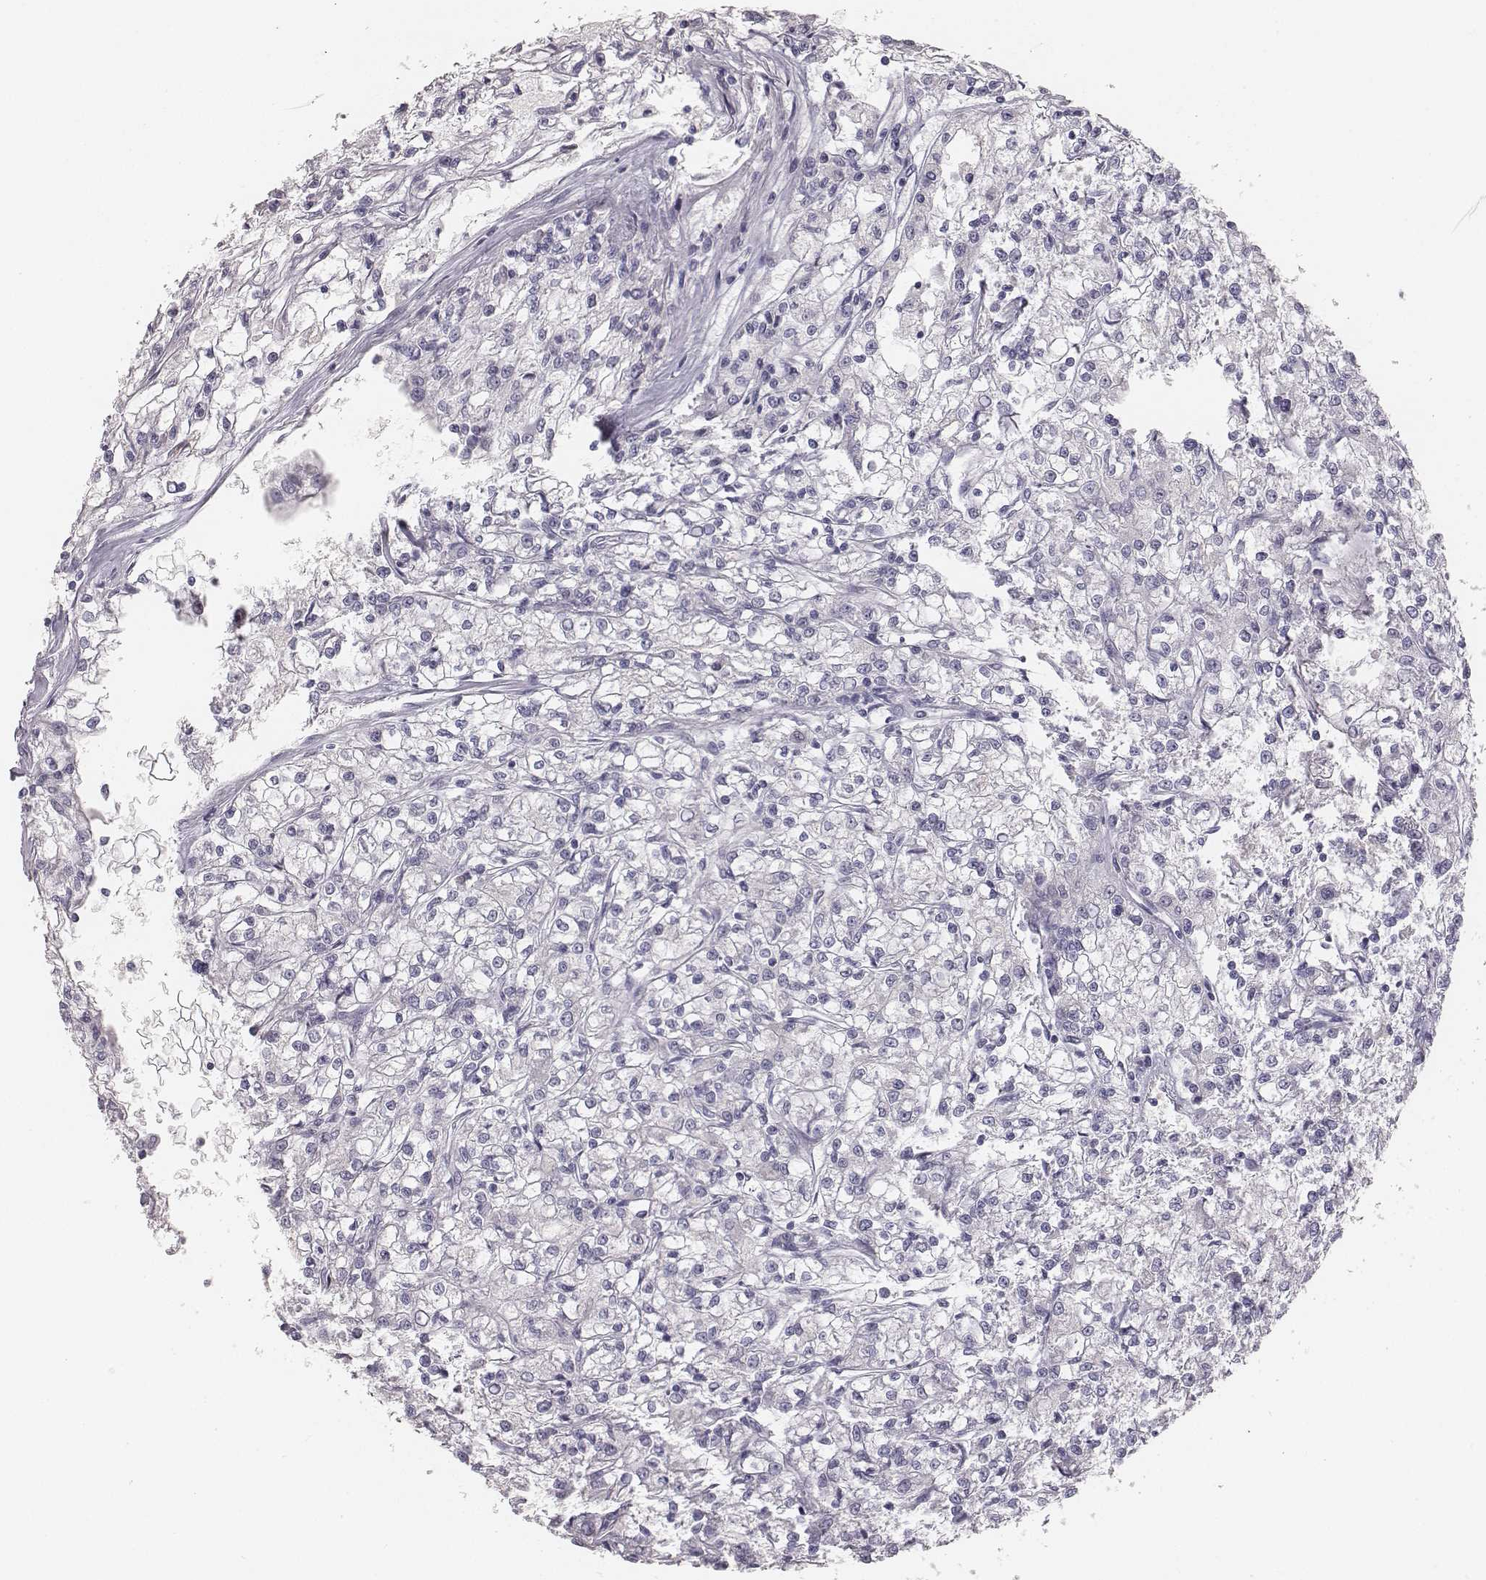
{"staining": {"intensity": "negative", "quantity": "none", "location": "none"}, "tissue": "renal cancer", "cell_type": "Tumor cells", "image_type": "cancer", "snomed": [{"axis": "morphology", "description": "Adenocarcinoma, NOS"}, {"axis": "topography", "description": "Kidney"}], "caption": "The image shows no staining of tumor cells in adenocarcinoma (renal).", "gene": "MYH6", "patient": {"sex": "female", "age": 59}}